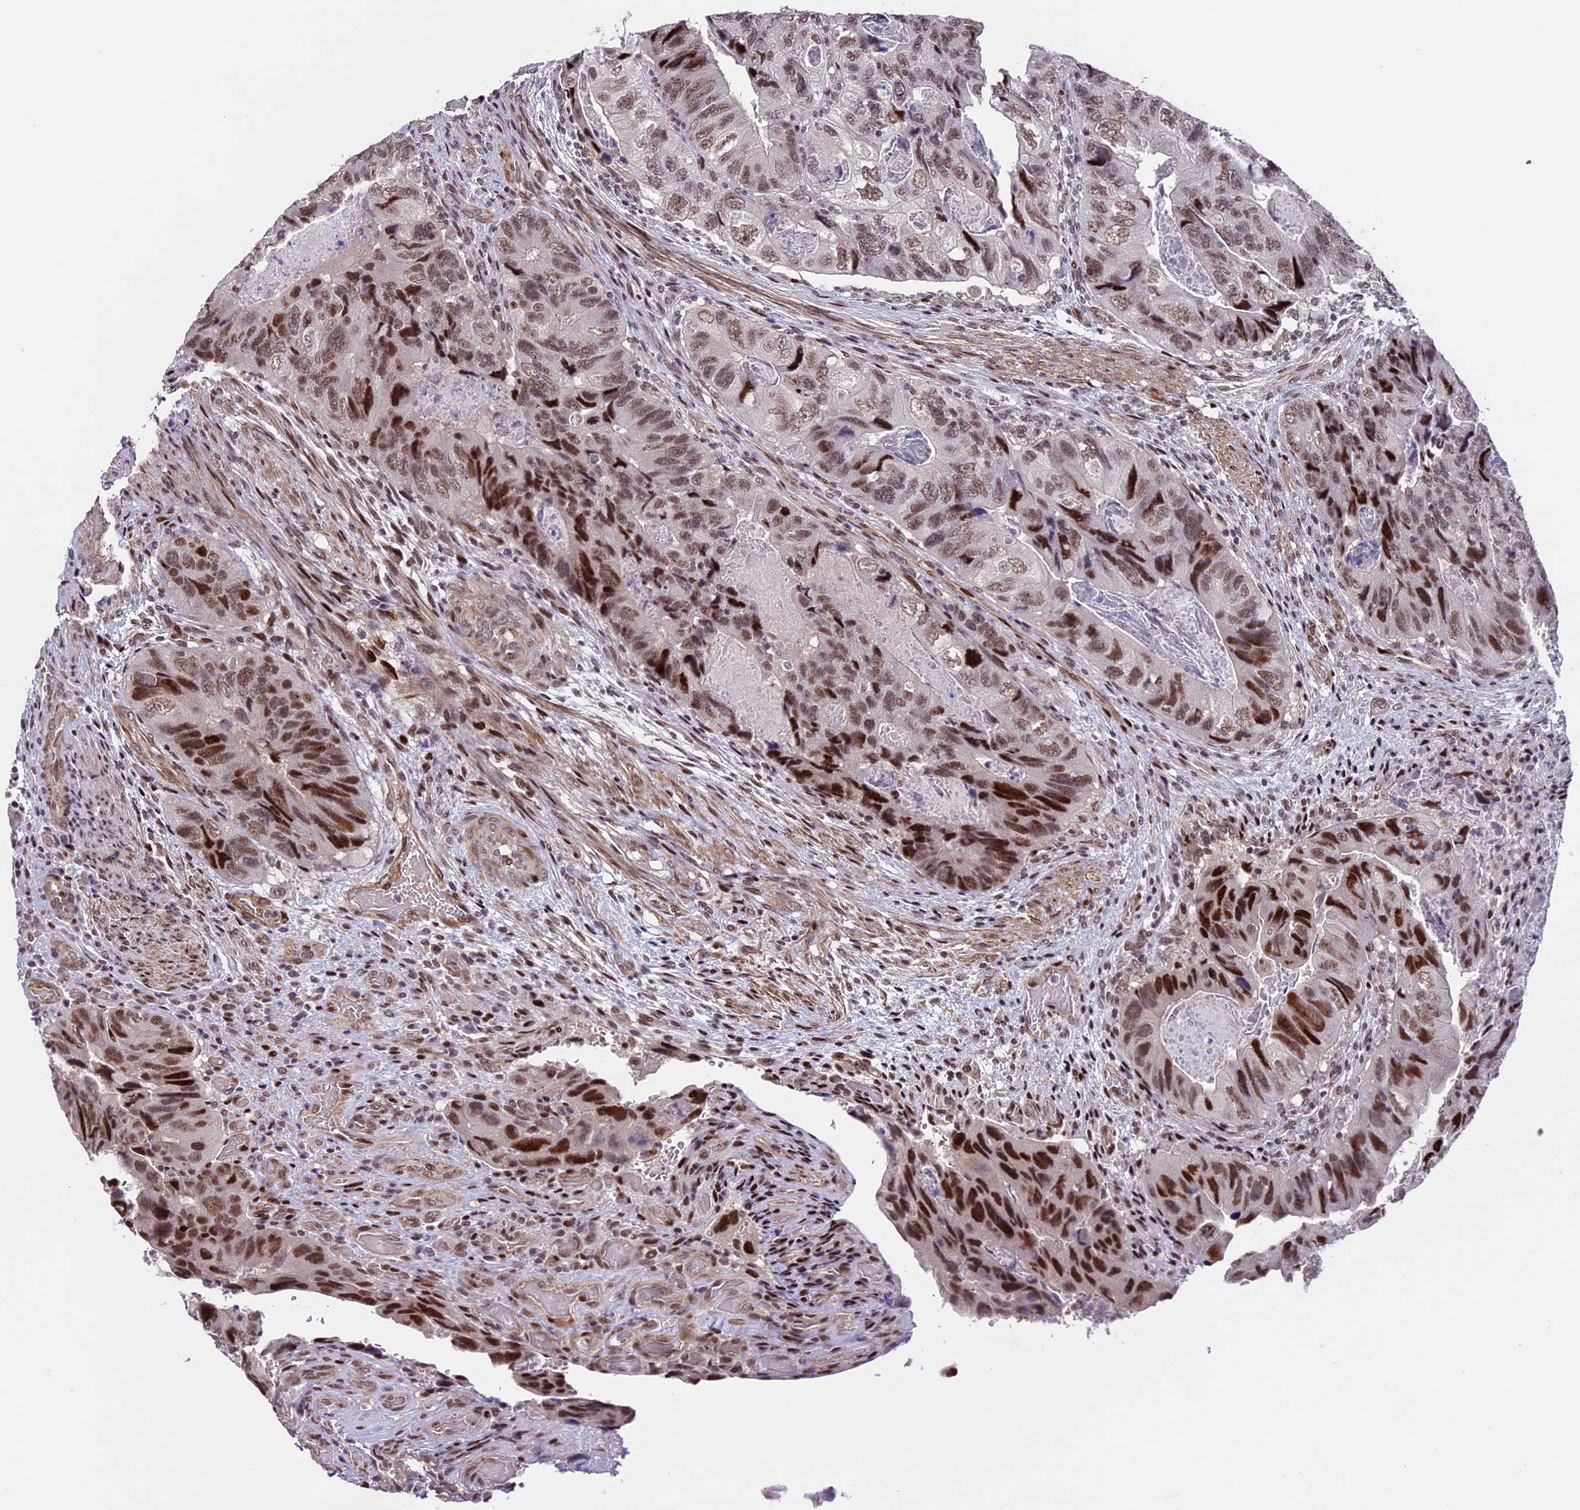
{"staining": {"intensity": "moderate", "quantity": ">75%", "location": "nuclear"}, "tissue": "colorectal cancer", "cell_type": "Tumor cells", "image_type": "cancer", "snomed": [{"axis": "morphology", "description": "Adenocarcinoma, NOS"}, {"axis": "topography", "description": "Rectum"}], "caption": "The immunohistochemical stain labels moderate nuclear expression in tumor cells of colorectal cancer tissue. (DAB (3,3'-diaminobenzidine) = brown stain, brightfield microscopy at high magnification).", "gene": "TCP11L2", "patient": {"sex": "male", "age": 63}}